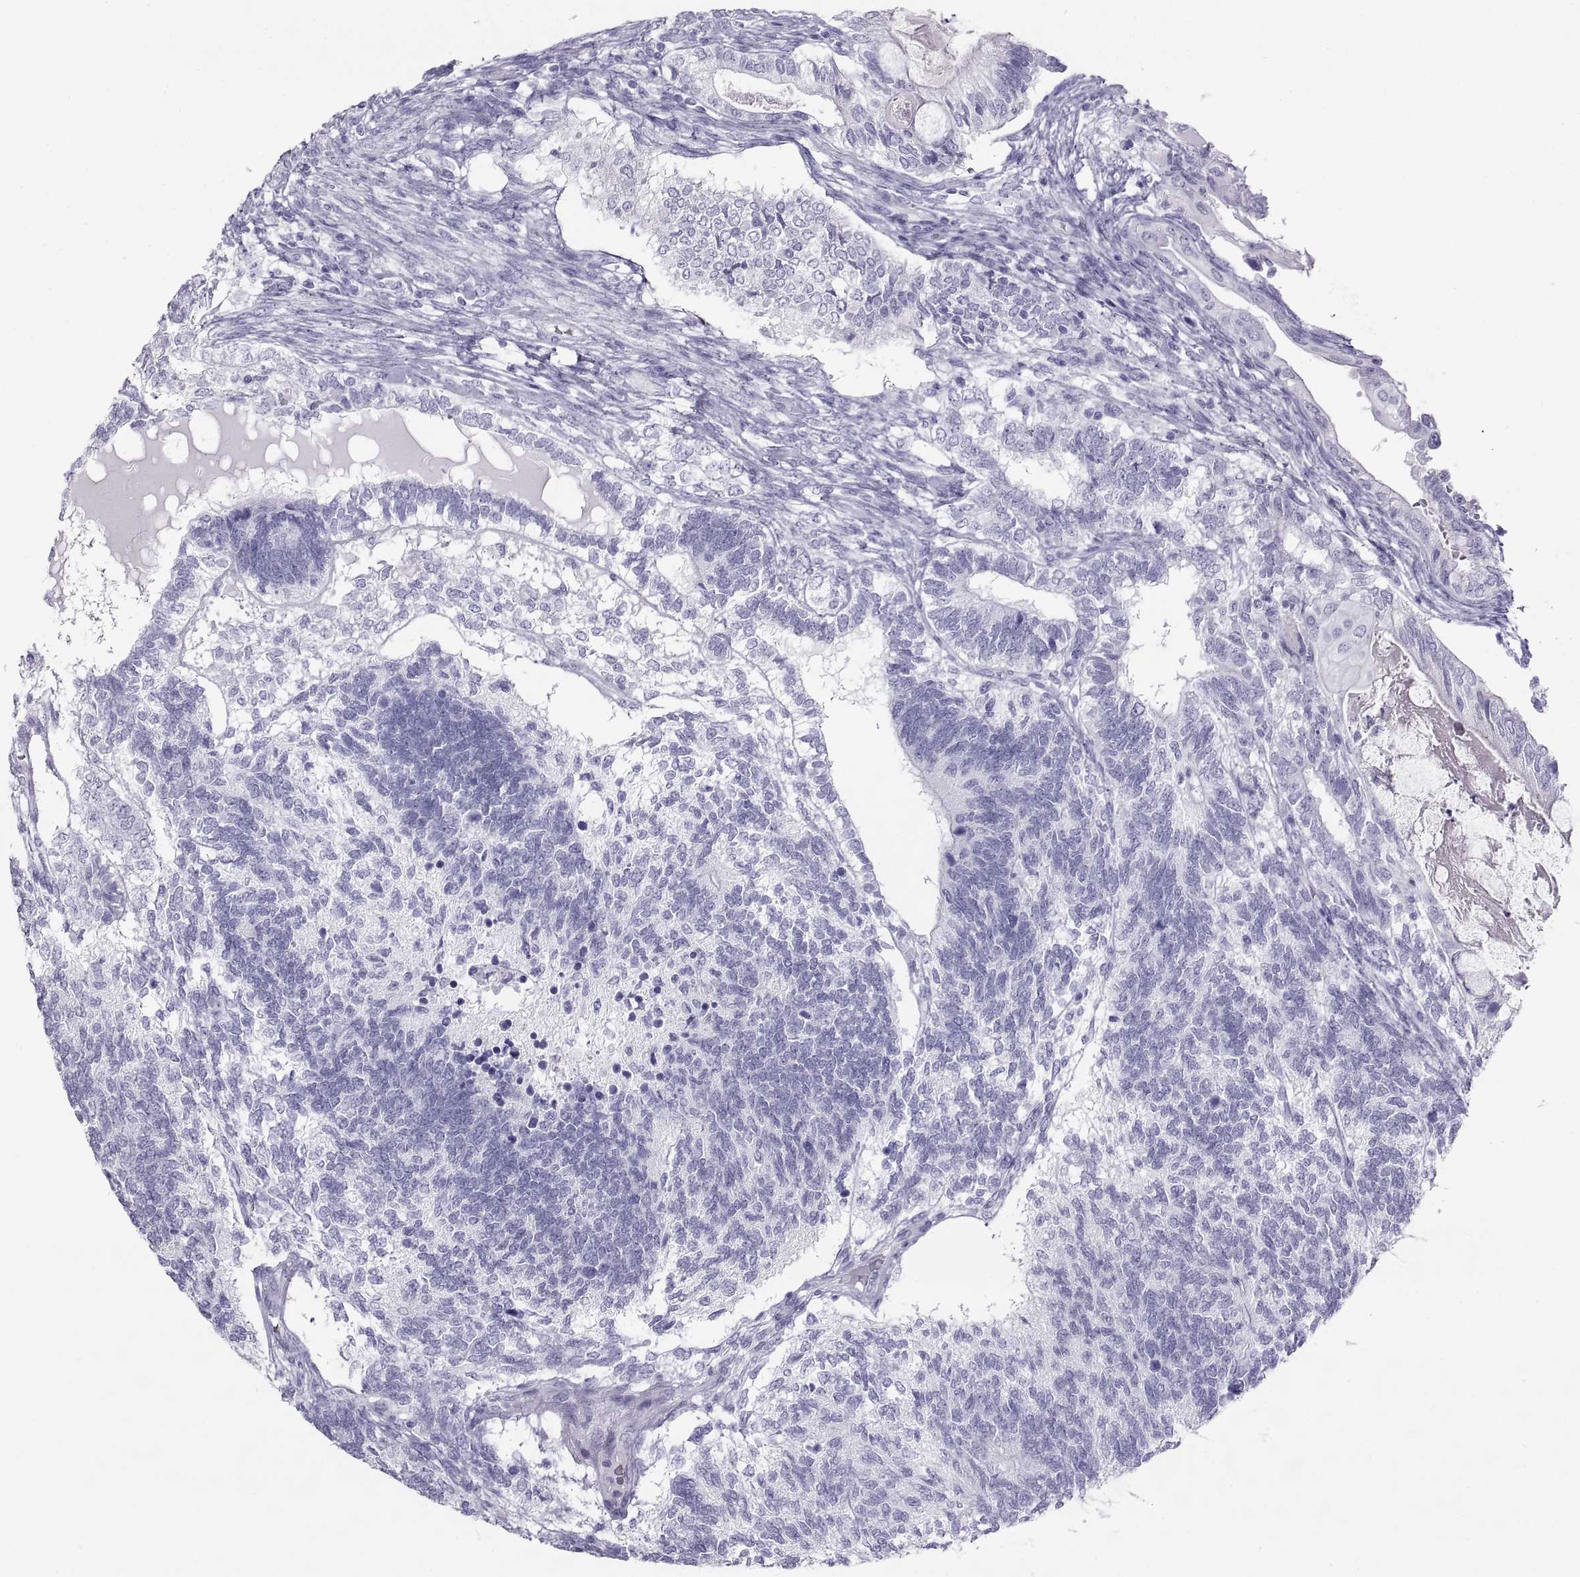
{"staining": {"intensity": "negative", "quantity": "none", "location": "none"}, "tissue": "testis cancer", "cell_type": "Tumor cells", "image_type": "cancer", "snomed": [{"axis": "morphology", "description": "Seminoma, NOS"}, {"axis": "morphology", "description": "Carcinoma, Embryonal, NOS"}, {"axis": "topography", "description": "Testis"}], "caption": "Immunohistochemical staining of testis cancer (seminoma) shows no significant expression in tumor cells.", "gene": "SEMG1", "patient": {"sex": "male", "age": 41}}